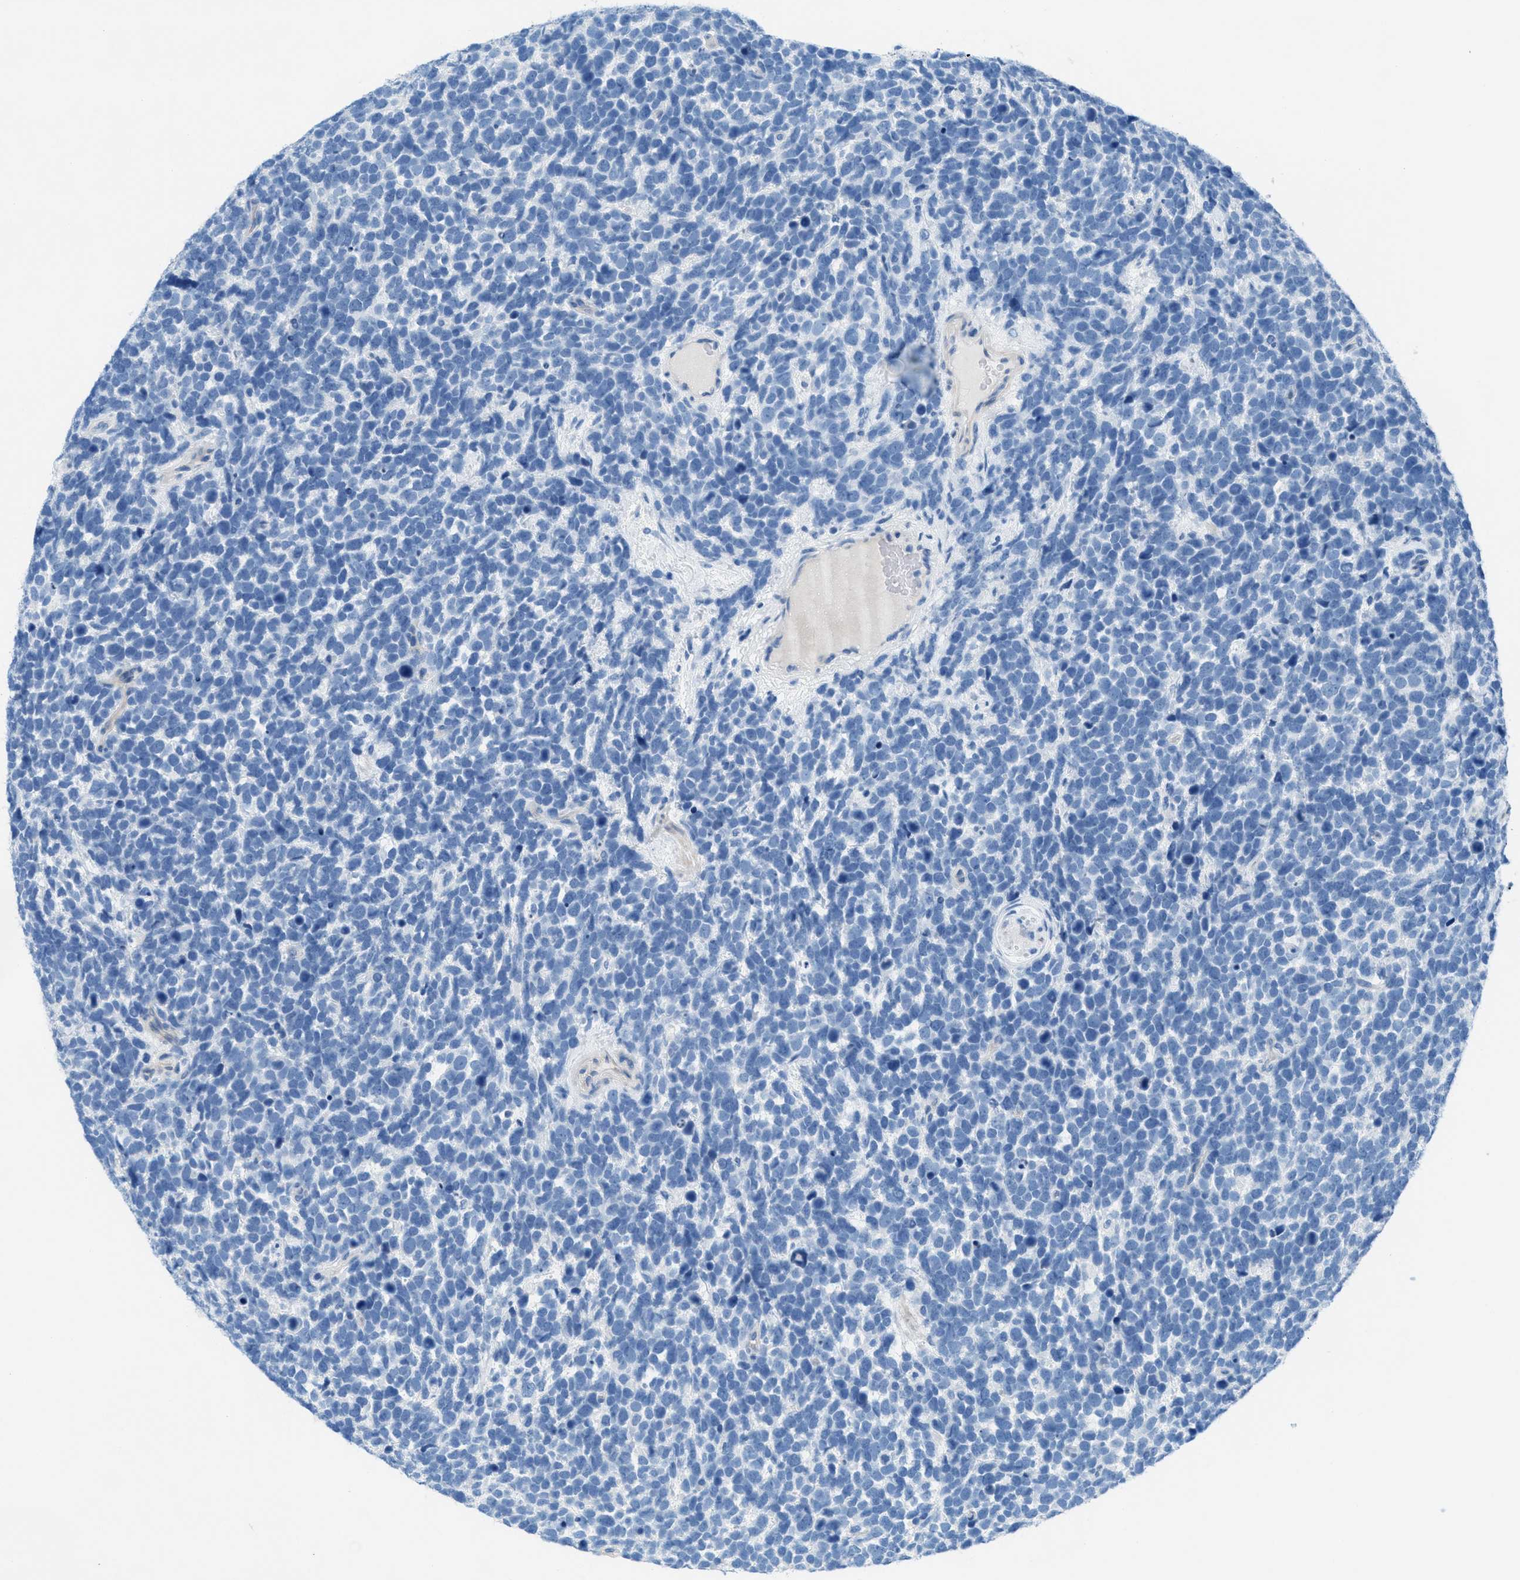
{"staining": {"intensity": "negative", "quantity": "none", "location": "none"}, "tissue": "urothelial cancer", "cell_type": "Tumor cells", "image_type": "cancer", "snomed": [{"axis": "morphology", "description": "Urothelial carcinoma, High grade"}, {"axis": "topography", "description": "Urinary bladder"}], "caption": "An immunohistochemistry (IHC) micrograph of urothelial cancer is shown. There is no staining in tumor cells of urothelial cancer.", "gene": "GALNT17", "patient": {"sex": "female", "age": 82}}